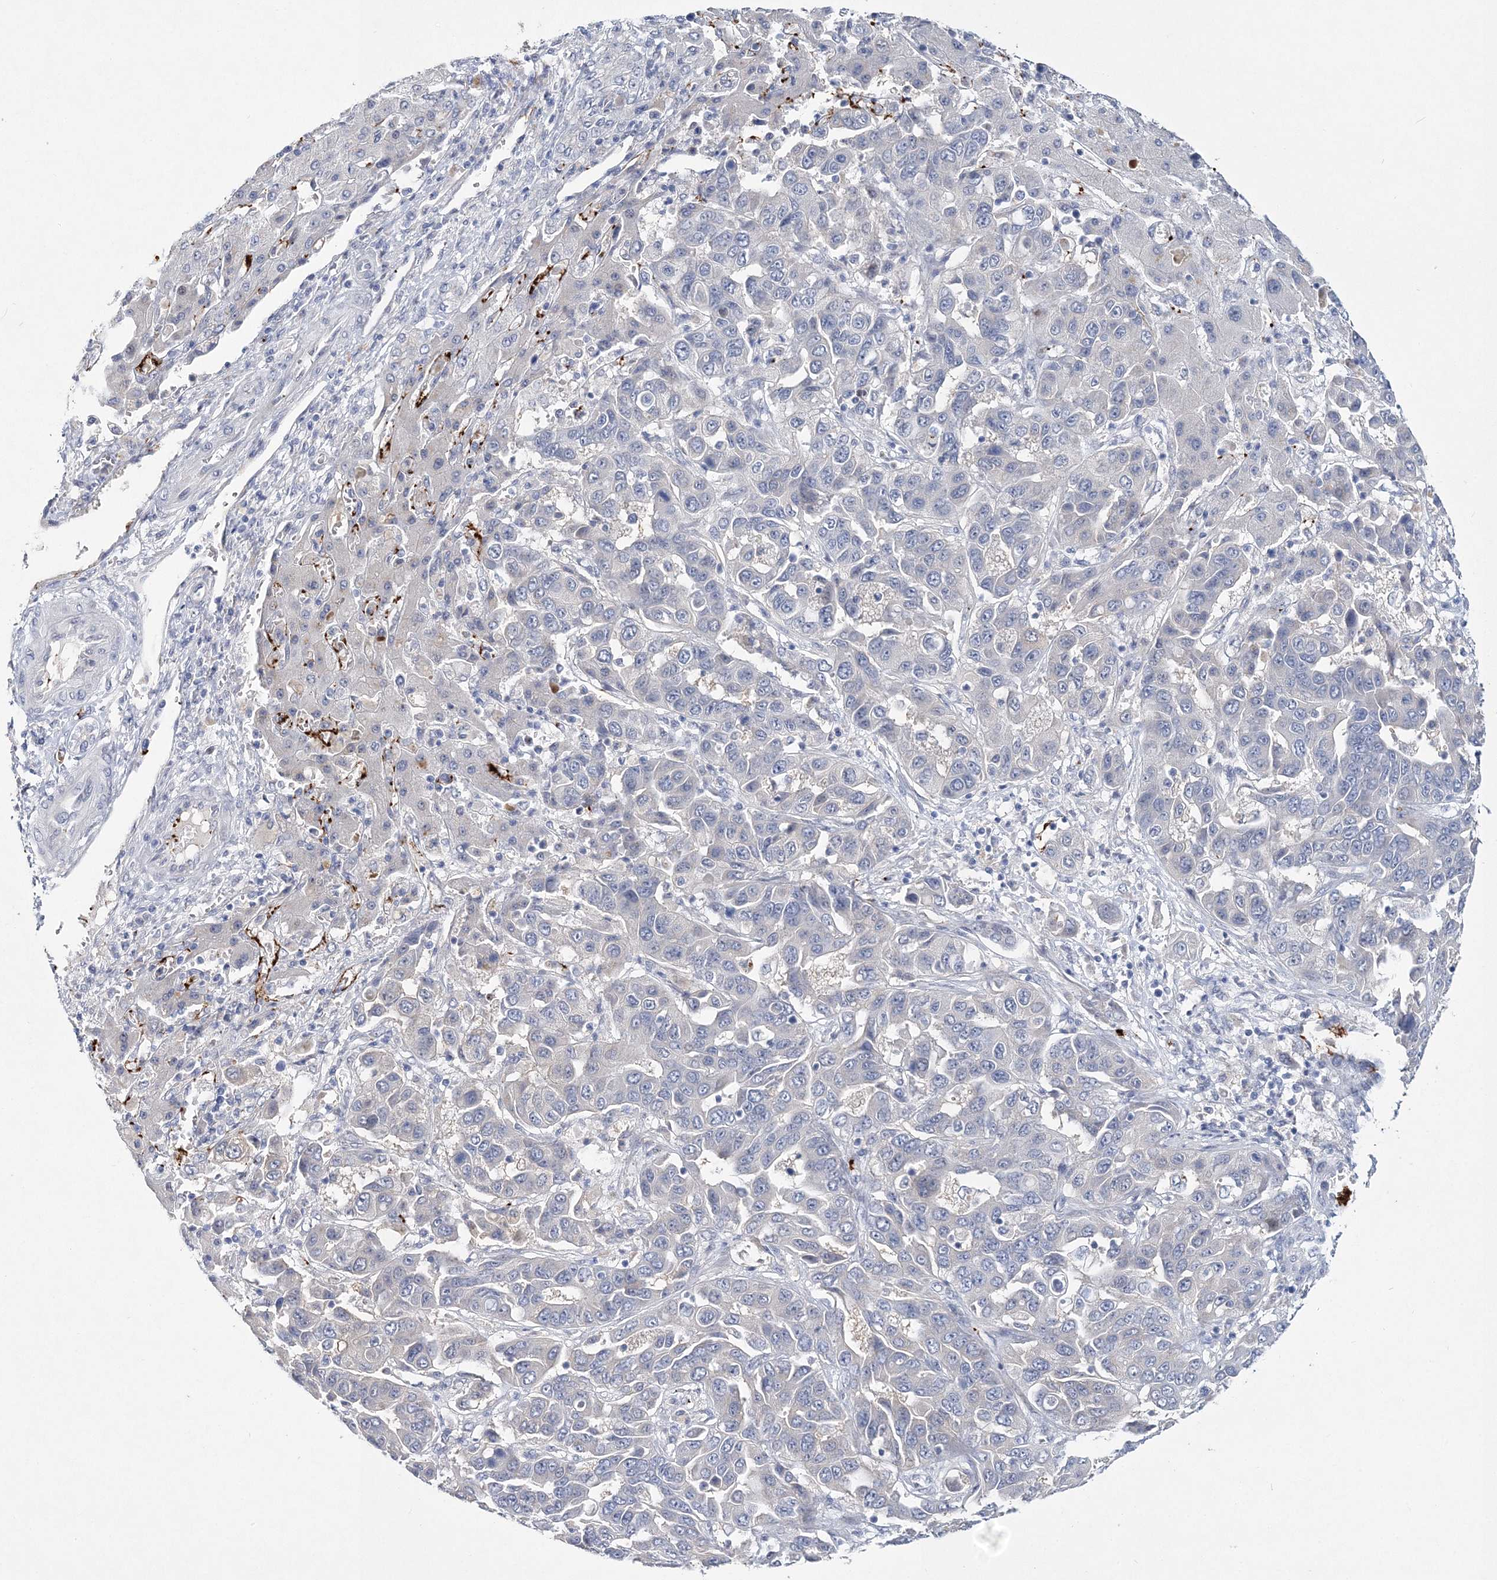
{"staining": {"intensity": "negative", "quantity": "none", "location": "none"}, "tissue": "liver cancer", "cell_type": "Tumor cells", "image_type": "cancer", "snomed": [{"axis": "morphology", "description": "Cholangiocarcinoma"}, {"axis": "topography", "description": "Liver"}], "caption": "The photomicrograph demonstrates no staining of tumor cells in liver cancer.", "gene": "MYOZ2", "patient": {"sex": "female", "age": 52}}